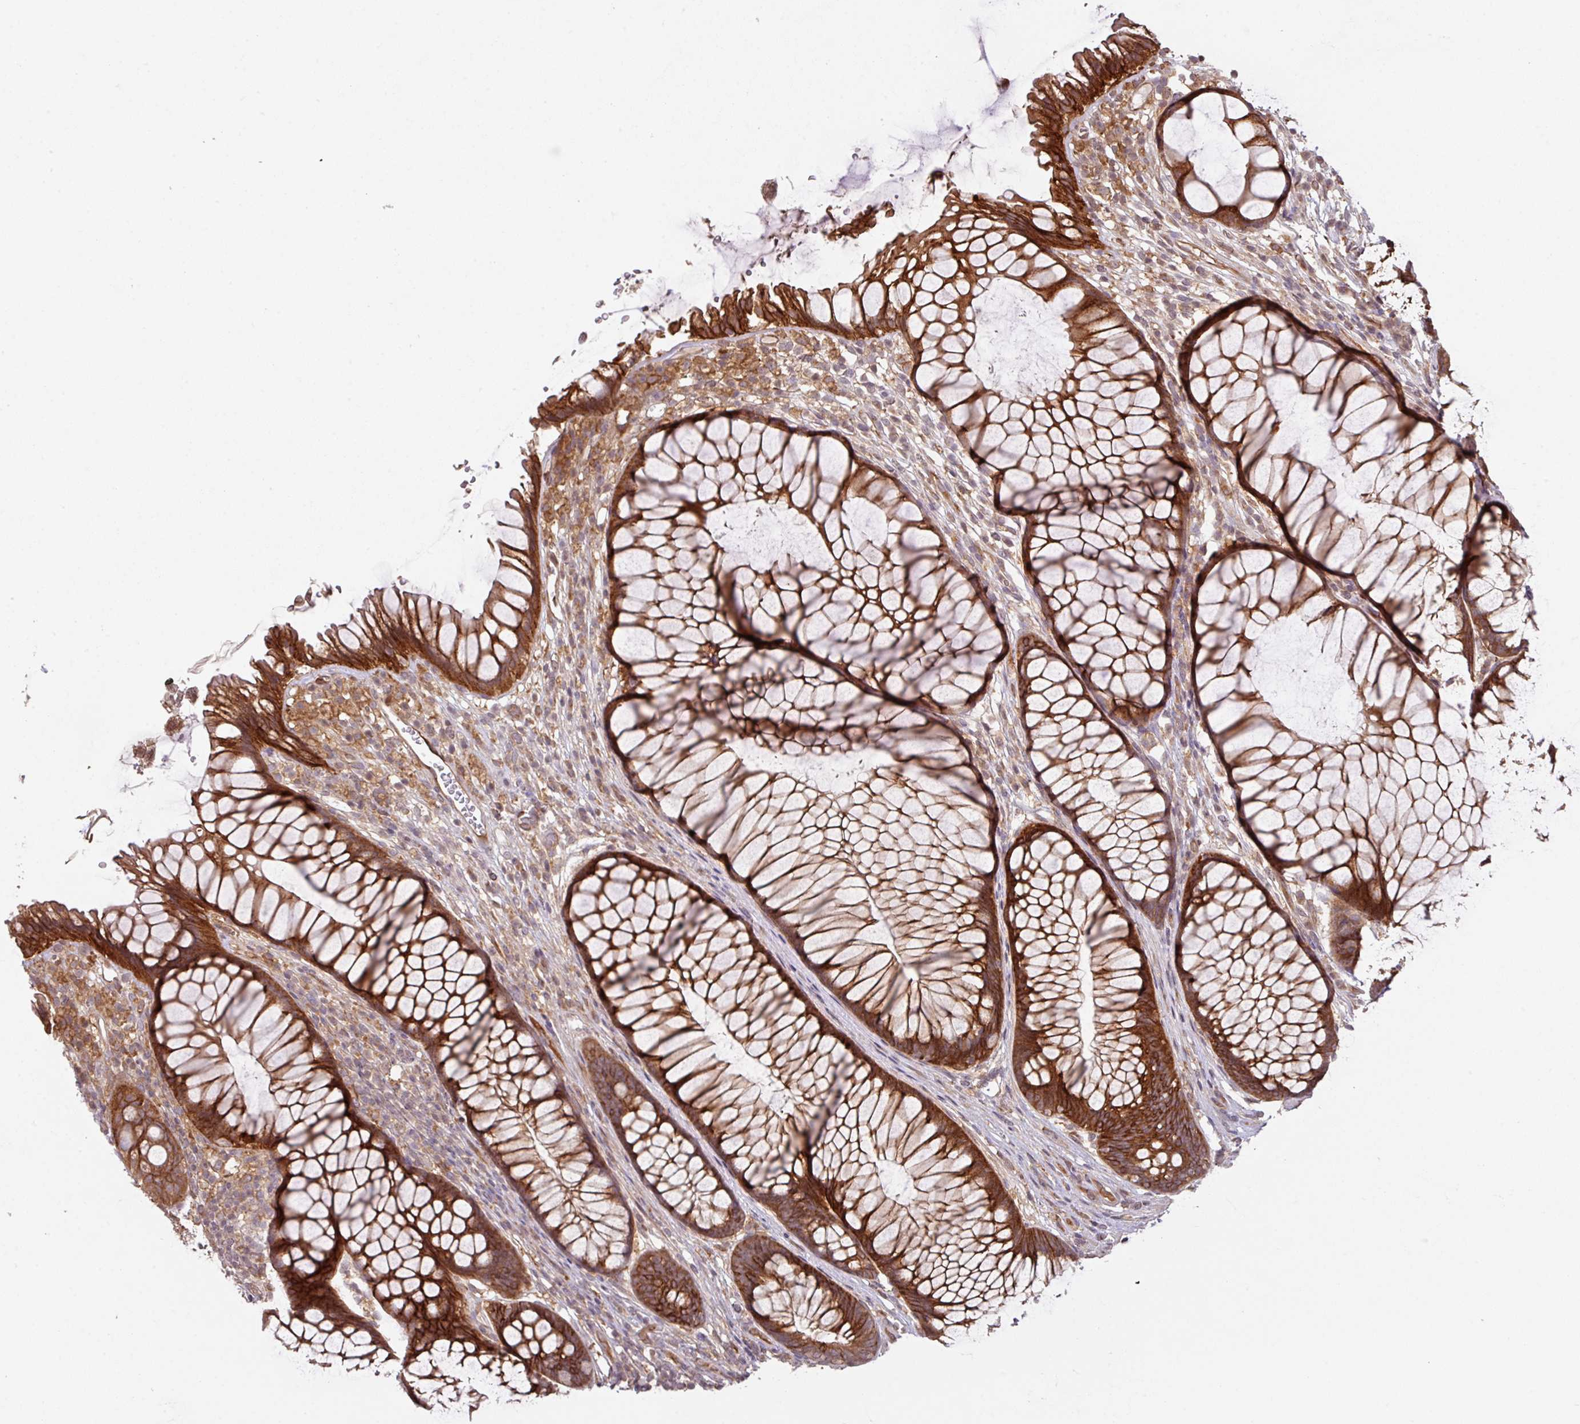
{"staining": {"intensity": "strong", "quantity": ">75%", "location": "cytoplasmic/membranous"}, "tissue": "rectum", "cell_type": "Glandular cells", "image_type": "normal", "snomed": [{"axis": "morphology", "description": "Normal tissue, NOS"}, {"axis": "topography", "description": "Smooth muscle"}, {"axis": "topography", "description": "Rectum"}], "caption": "Strong cytoplasmic/membranous expression is identified in about >75% of glandular cells in unremarkable rectum. The staining is performed using DAB (3,3'-diaminobenzidine) brown chromogen to label protein expression. The nuclei are counter-stained blue using hematoxylin.", "gene": "CYFIP2", "patient": {"sex": "male", "age": 53}}